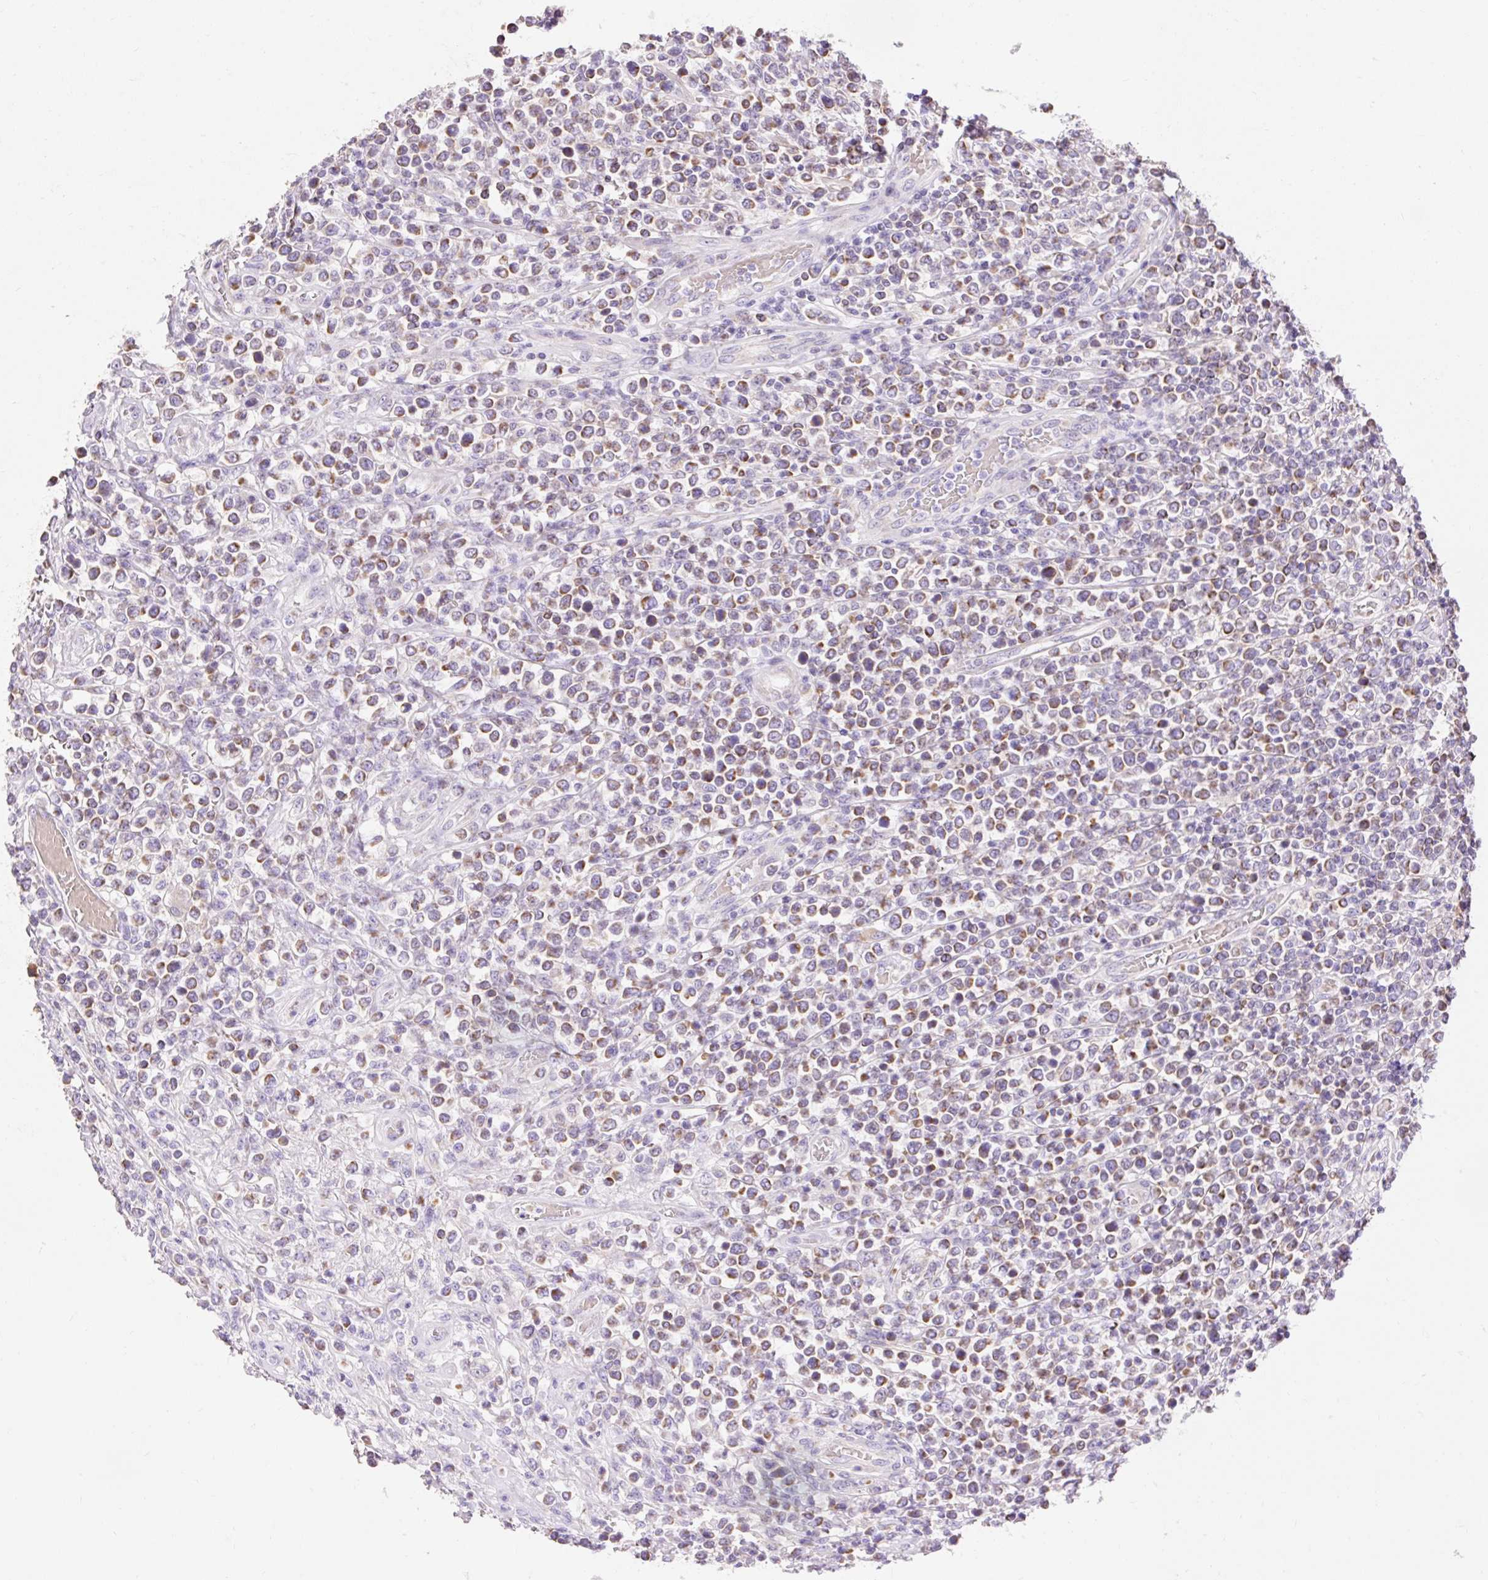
{"staining": {"intensity": "moderate", "quantity": ">75%", "location": "cytoplasmic/membranous"}, "tissue": "lymphoma", "cell_type": "Tumor cells", "image_type": "cancer", "snomed": [{"axis": "morphology", "description": "Malignant lymphoma, non-Hodgkin's type, High grade"}, {"axis": "topography", "description": "Soft tissue"}], "caption": "Lymphoma was stained to show a protein in brown. There is medium levels of moderate cytoplasmic/membranous expression in about >75% of tumor cells. (Brightfield microscopy of DAB IHC at high magnification).", "gene": "PMAIP1", "patient": {"sex": "female", "age": 56}}